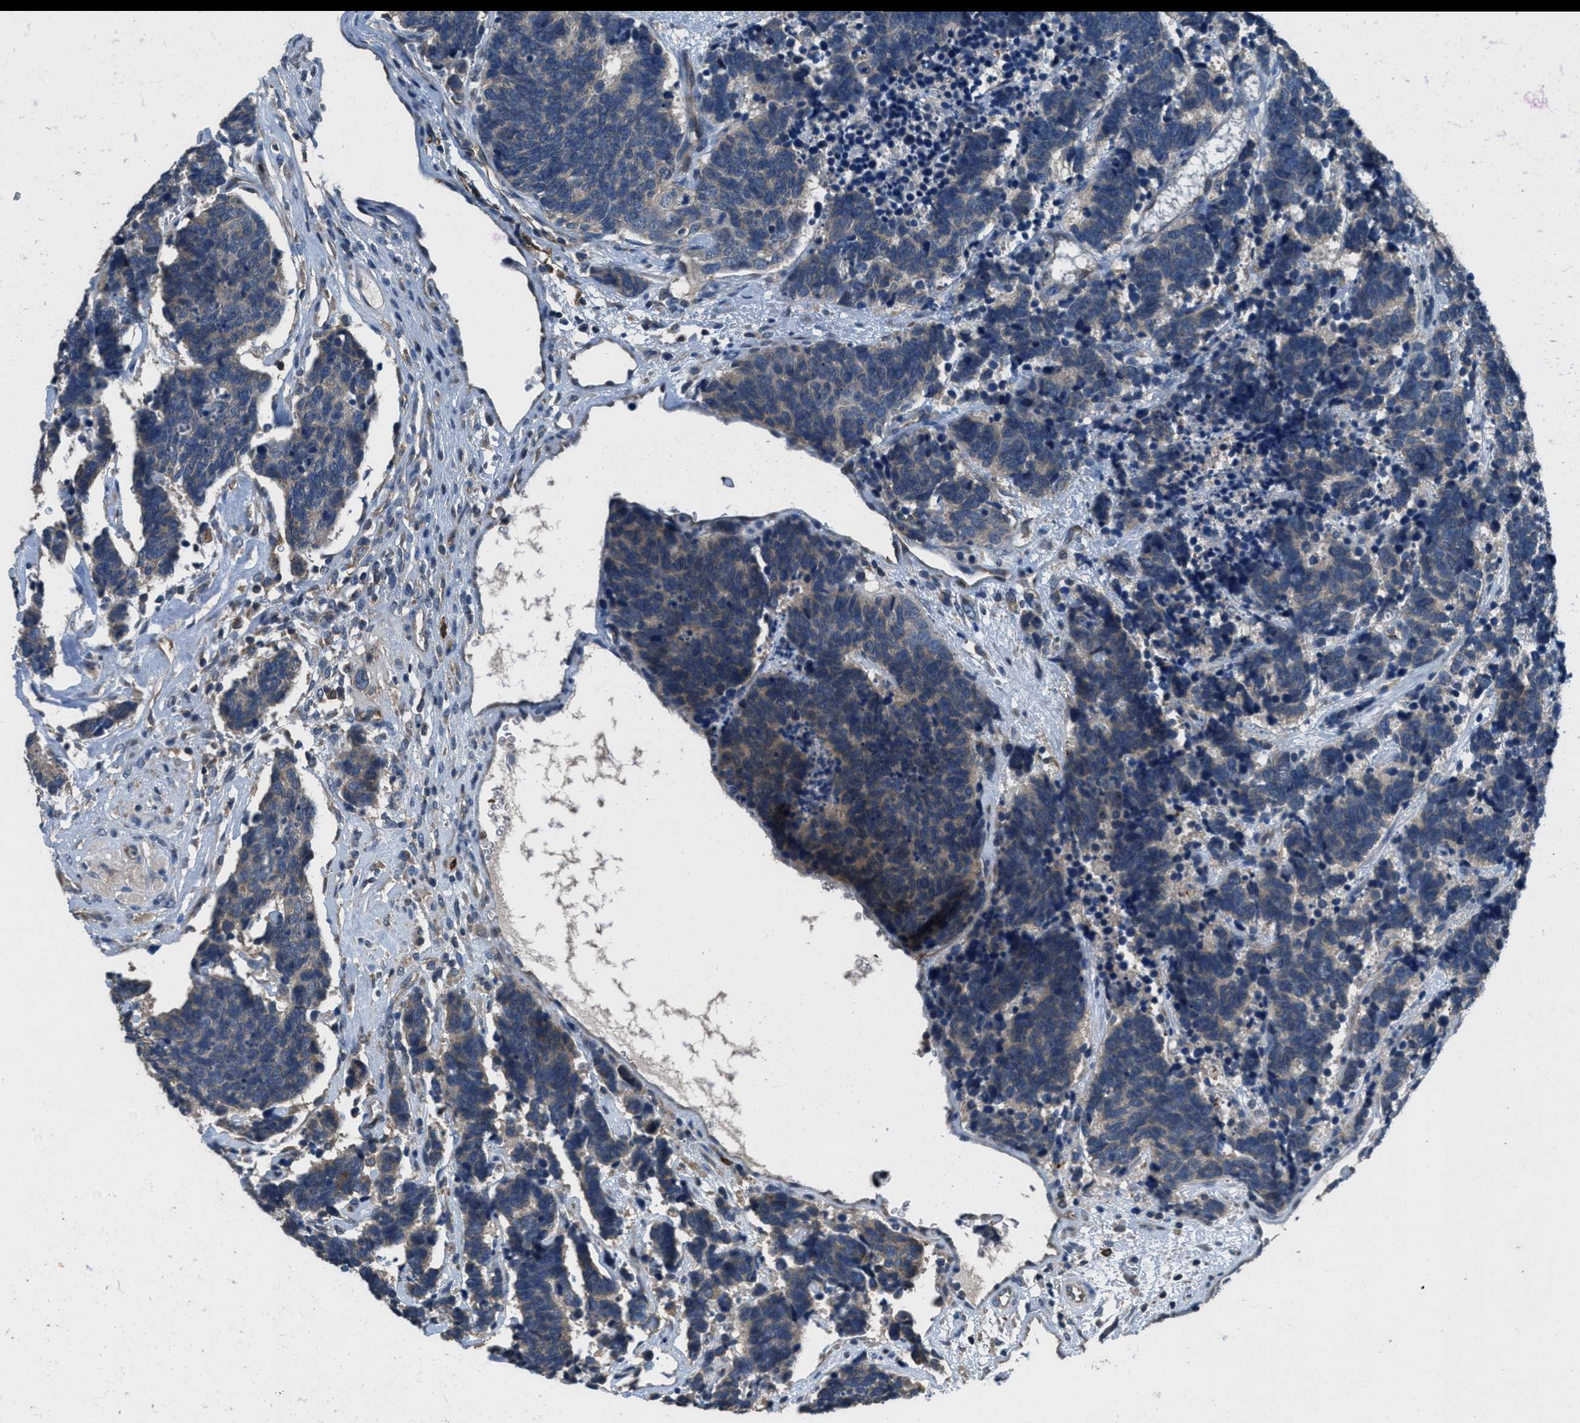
{"staining": {"intensity": "weak", "quantity": "25%-75%", "location": "cytoplasmic/membranous"}, "tissue": "carcinoid", "cell_type": "Tumor cells", "image_type": "cancer", "snomed": [{"axis": "morphology", "description": "Carcinoma, NOS"}, {"axis": "morphology", "description": "Carcinoid, malignant, NOS"}, {"axis": "topography", "description": "Urinary bladder"}], "caption": "Human carcinoma stained with a protein marker displays weak staining in tumor cells.", "gene": "DGKE", "patient": {"sex": "male", "age": 57}}